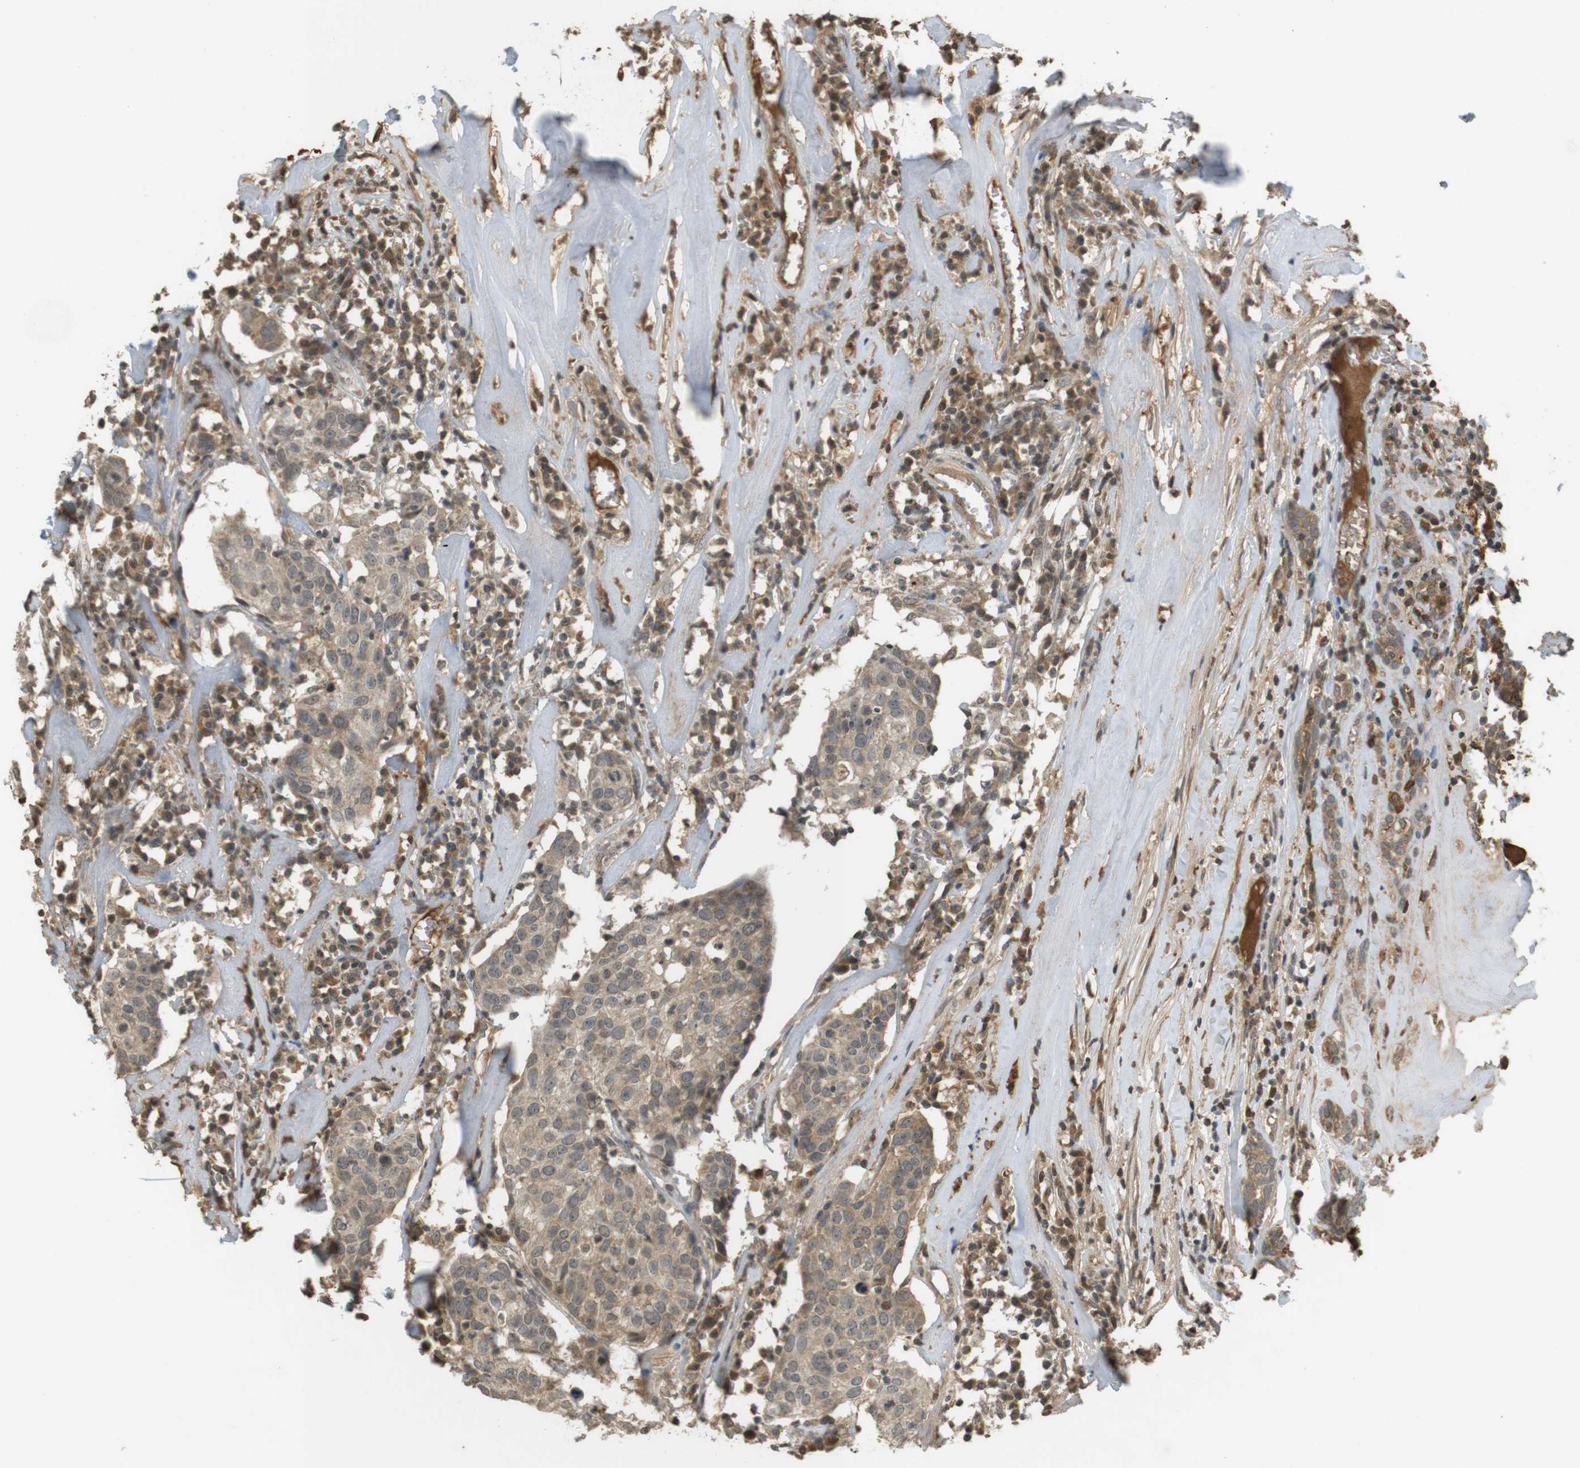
{"staining": {"intensity": "weak", "quantity": ">75%", "location": "cytoplasmic/membranous"}, "tissue": "head and neck cancer", "cell_type": "Tumor cells", "image_type": "cancer", "snomed": [{"axis": "morphology", "description": "Adenocarcinoma, NOS"}, {"axis": "topography", "description": "Salivary gland"}, {"axis": "topography", "description": "Head-Neck"}], "caption": "Immunohistochemical staining of head and neck cancer (adenocarcinoma) shows low levels of weak cytoplasmic/membranous expression in about >75% of tumor cells.", "gene": "SRR", "patient": {"sex": "female", "age": 65}}